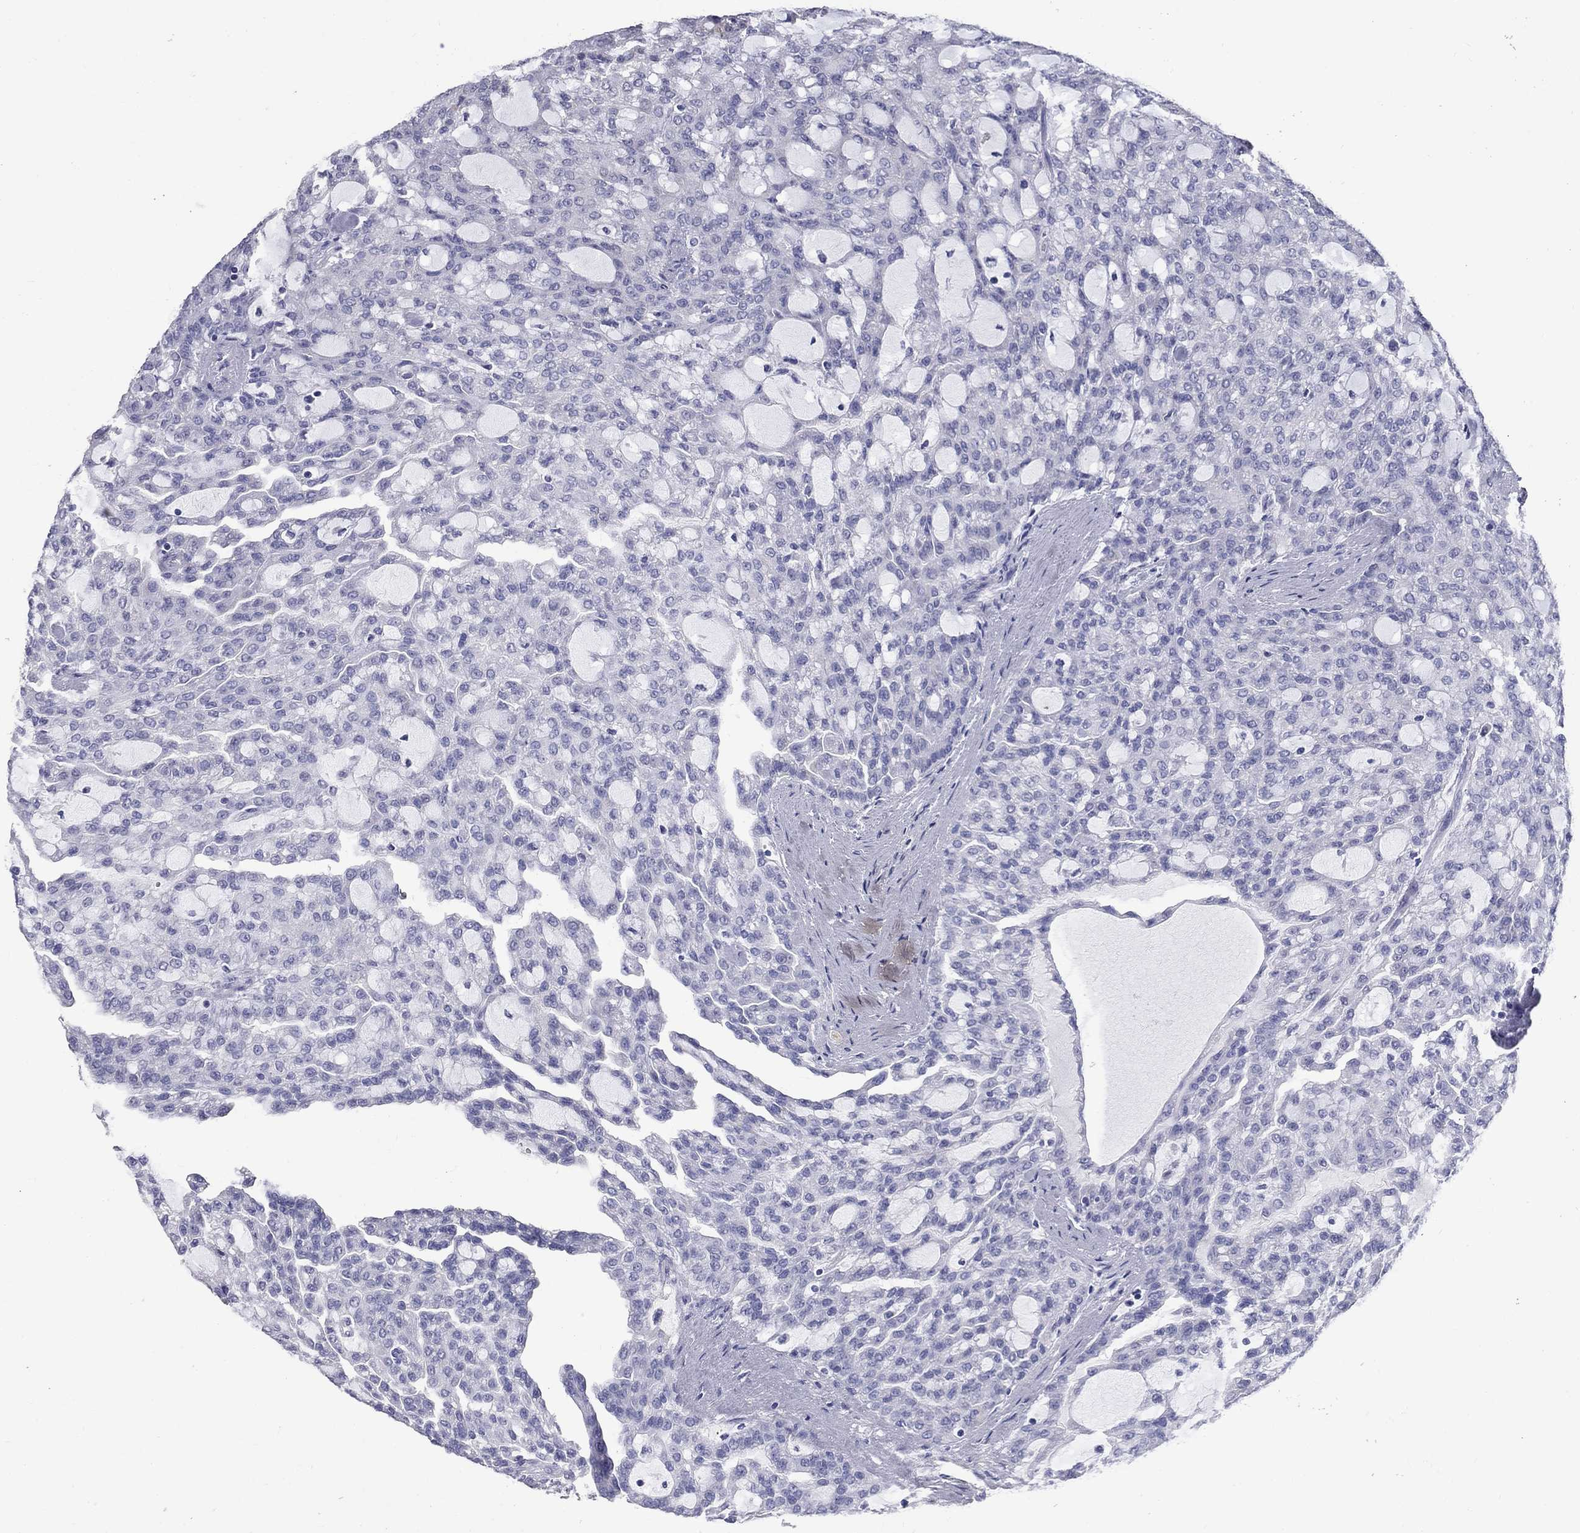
{"staining": {"intensity": "negative", "quantity": "none", "location": "none"}, "tissue": "renal cancer", "cell_type": "Tumor cells", "image_type": "cancer", "snomed": [{"axis": "morphology", "description": "Adenocarcinoma, NOS"}, {"axis": "topography", "description": "Kidney"}], "caption": "Renal cancer stained for a protein using immunohistochemistry shows no expression tumor cells.", "gene": "ANXA10", "patient": {"sex": "male", "age": 63}}